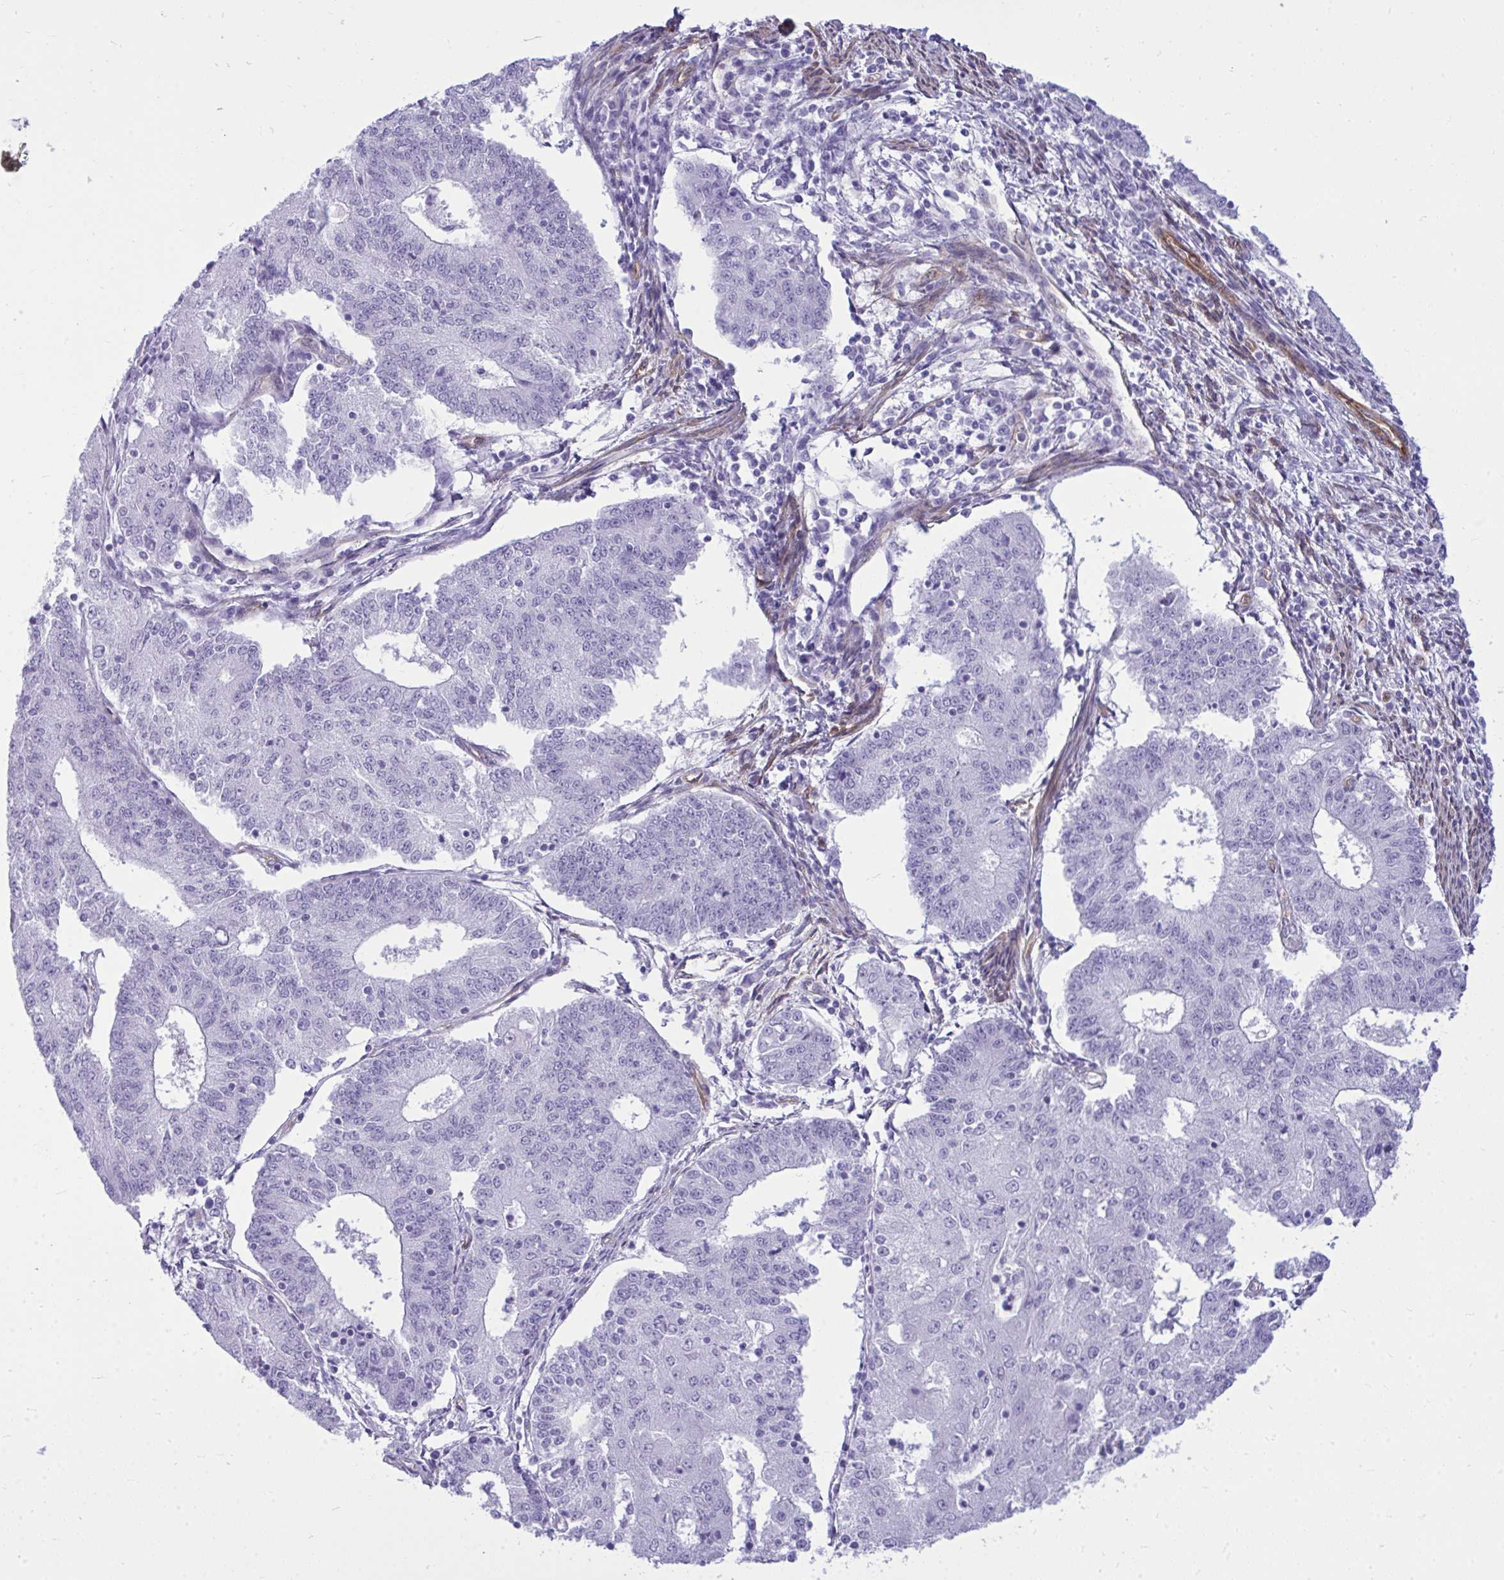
{"staining": {"intensity": "negative", "quantity": "none", "location": "none"}, "tissue": "endometrial cancer", "cell_type": "Tumor cells", "image_type": "cancer", "snomed": [{"axis": "morphology", "description": "Adenocarcinoma, NOS"}, {"axis": "topography", "description": "Endometrium"}], "caption": "Endometrial cancer (adenocarcinoma) was stained to show a protein in brown. There is no significant expression in tumor cells. Brightfield microscopy of IHC stained with DAB (brown) and hematoxylin (blue), captured at high magnification.", "gene": "LIMS2", "patient": {"sex": "female", "age": 56}}